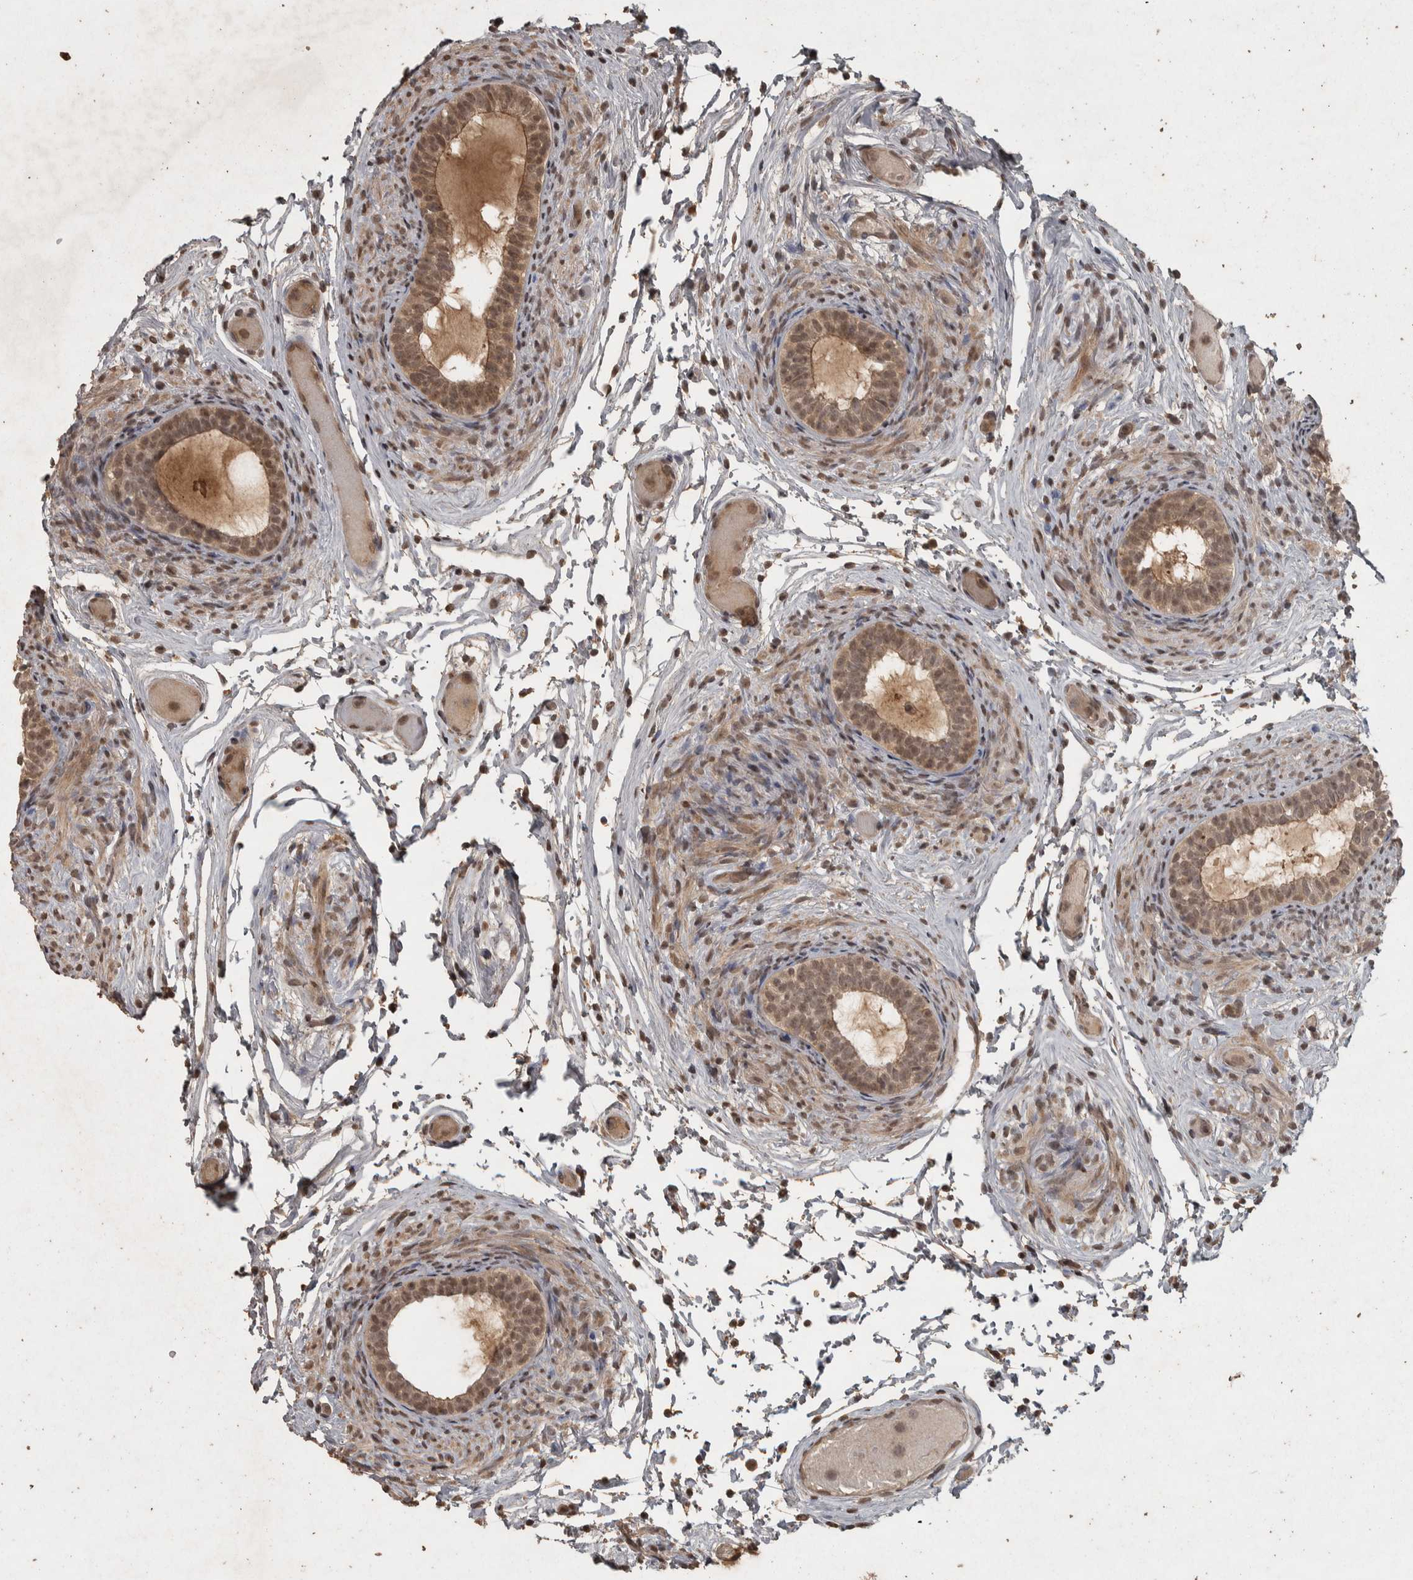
{"staining": {"intensity": "strong", "quantity": "25%-75%", "location": "cytoplasmic/membranous,nuclear"}, "tissue": "epididymis", "cell_type": "Glandular cells", "image_type": "normal", "snomed": [{"axis": "morphology", "description": "Normal tissue, NOS"}, {"axis": "topography", "description": "Epididymis"}], "caption": "High-power microscopy captured an immunohistochemistry (IHC) photomicrograph of normal epididymis, revealing strong cytoplasmic/membranous,nuclear staining in about 25%-75% of glandular cells. The staining is performed using DAB brown chromogen to label protein expression. The nuclei are counter-stained blue using hematoxylin.", "gene": "ACO1", "patient": {"sex": "male", "age": 5}}